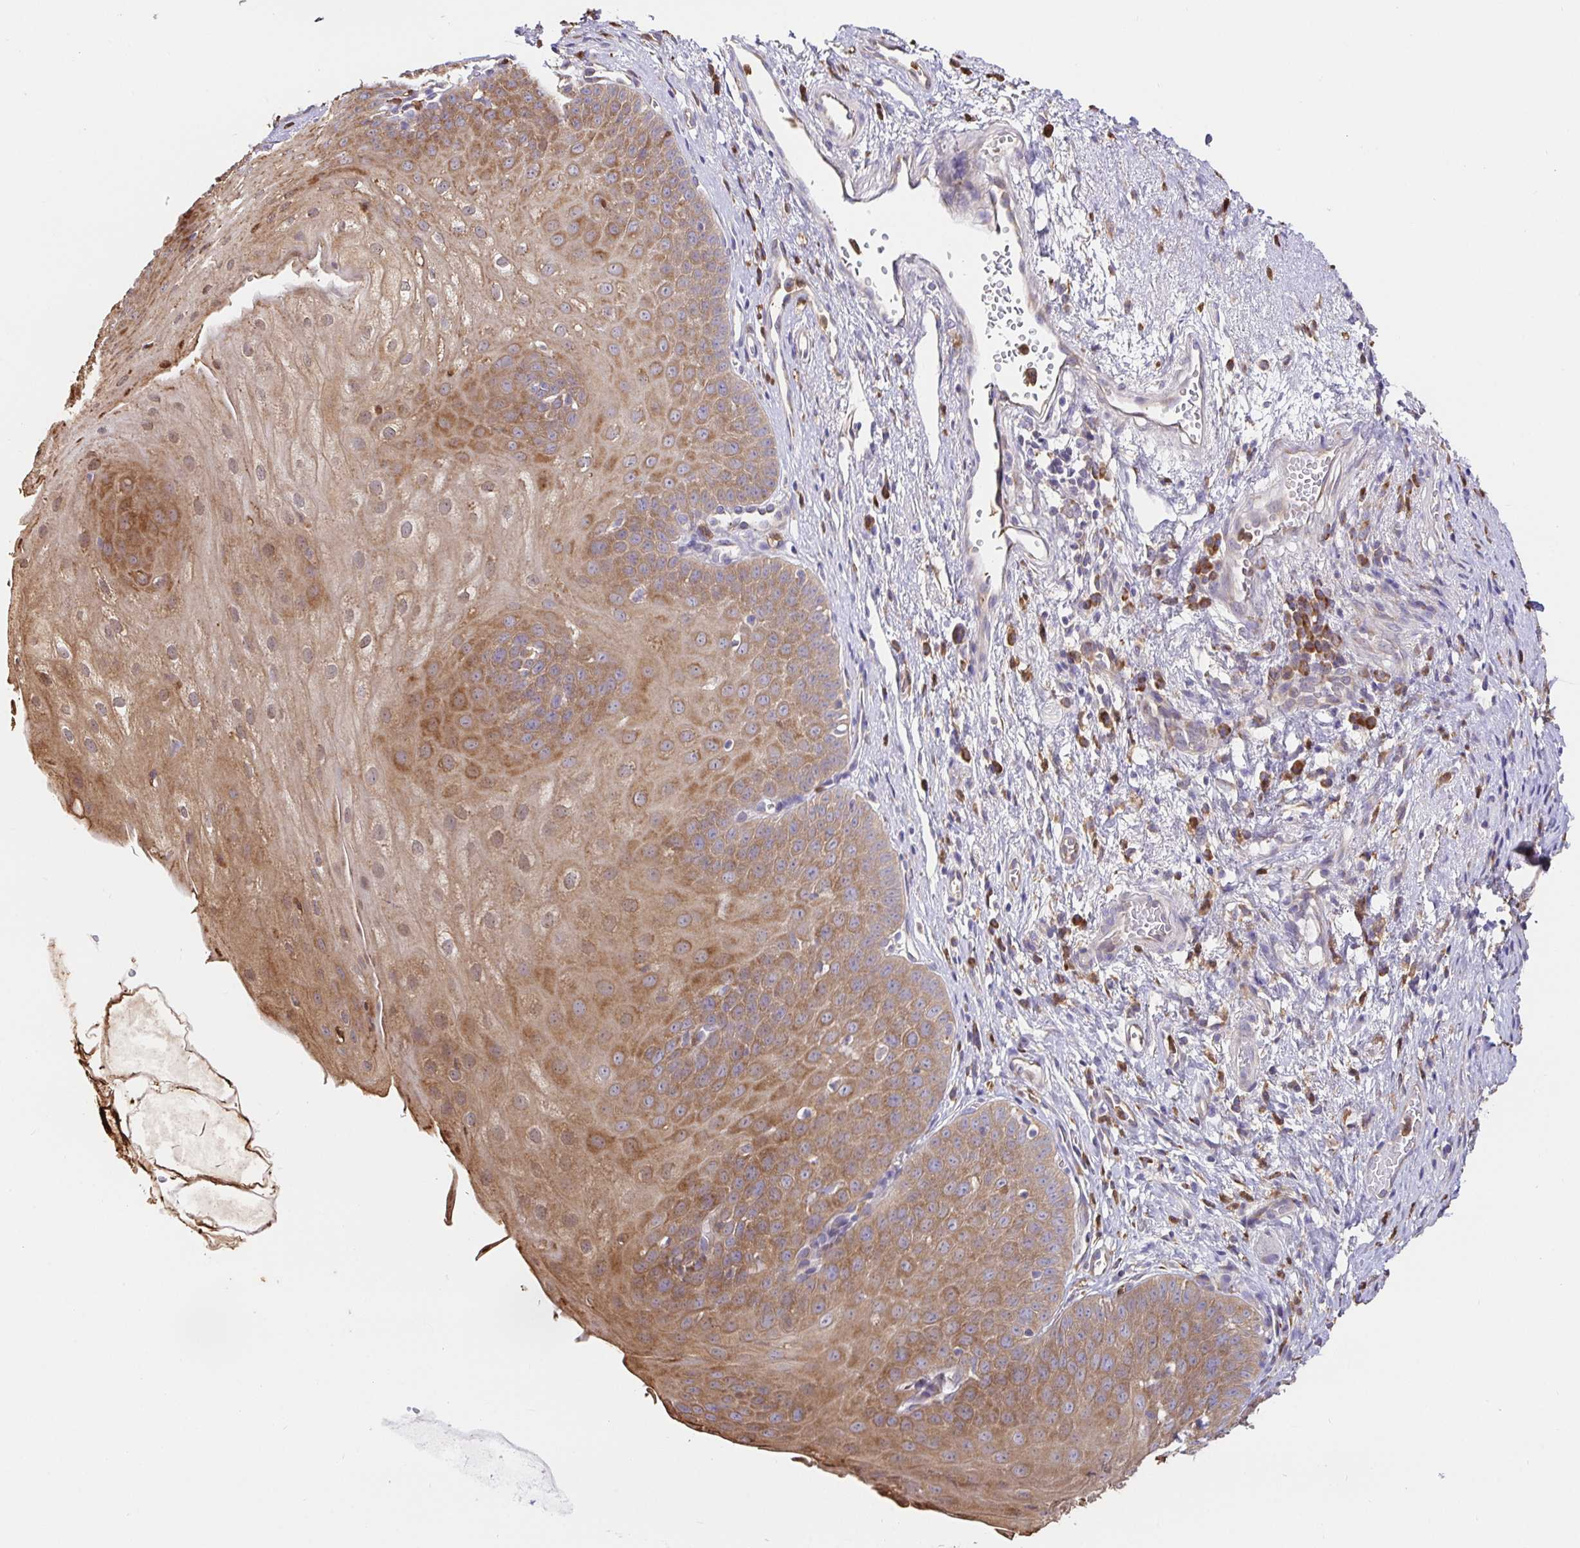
{"staining": {"intensity": "moderate", "quantity": ">75%", "location": "cytoplasmic/membranous"}, "tissue": "esophagus", "cell_type": "Squamous epithelial cells", "image_type": "normal", "snomed": [{"axis": "morphology", "description": "Normal tissue, NOS"}, {"axis": "topography", "description": "Esophagus"}], "caption": "DAB (3,3'-diaminobenzidine) immunohistochemical staining of benign esophagus displays moderate cytoplasmic/membranous protein expression in about >75% of squamous epithelial cells.", "gene": "PDPK1", "patient": {"sex": "male", "age": 71}}